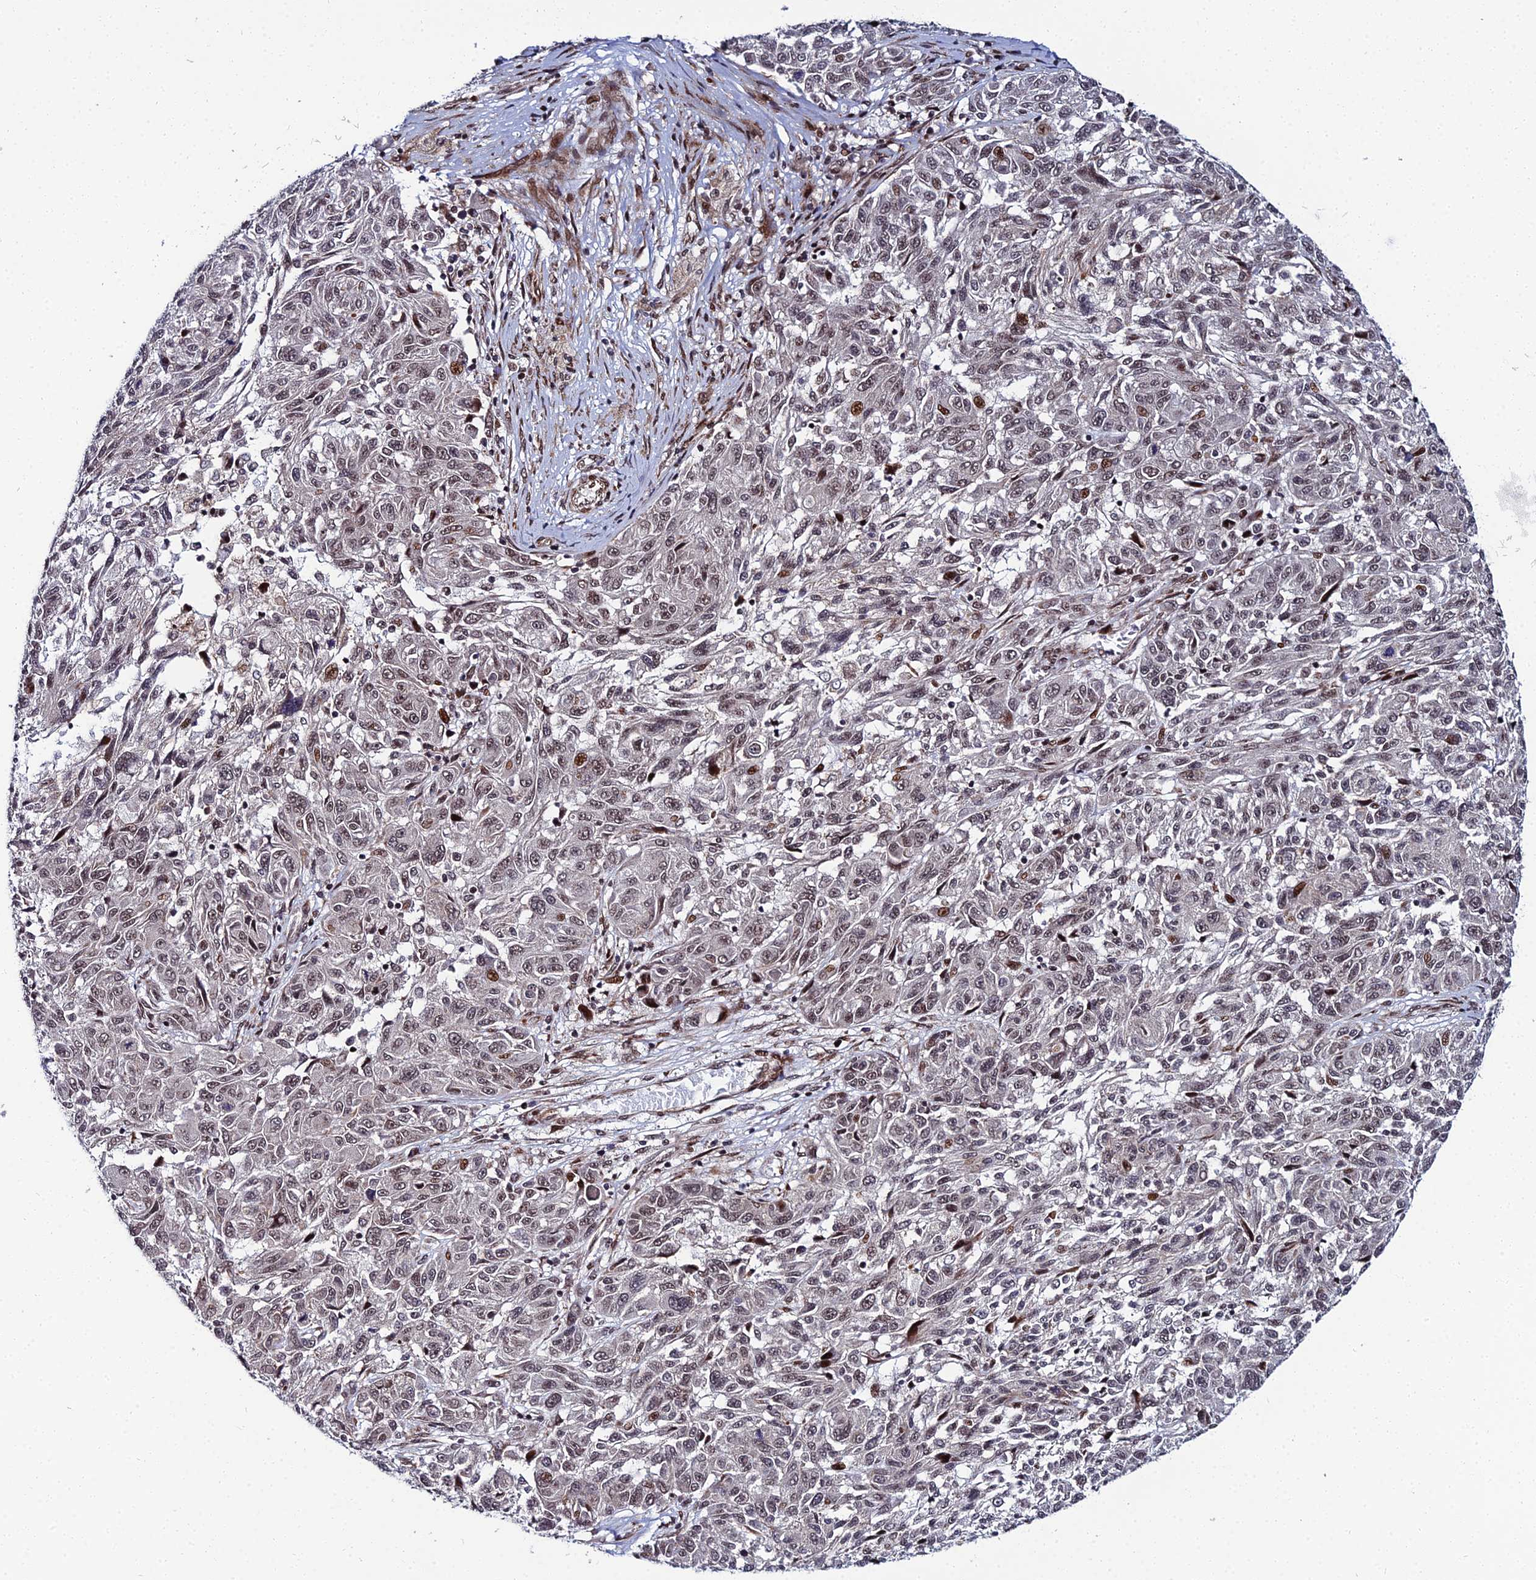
{"staining": {"intensity": "moderate", "quantity": "<25%", "location": "nuclear"}, "tissue": "melanoma", "cell_type": "Tumor cells", "image_type": "cancer", "snomed": [{"axis": "morphology", "description": "Malignant melanoma, NOS"}, {"axis": "topography", "description": "Skin"}], "caption": "IHC of malignant melanoma demonstrates low levels of moderate nuclear staining in approximately <25% of tumor cells. (DAB IHC, brown staining for protein, blue staining for nuclei).", "gene": "ZNF668", "patient": {"sex": "male", "age": 53}}